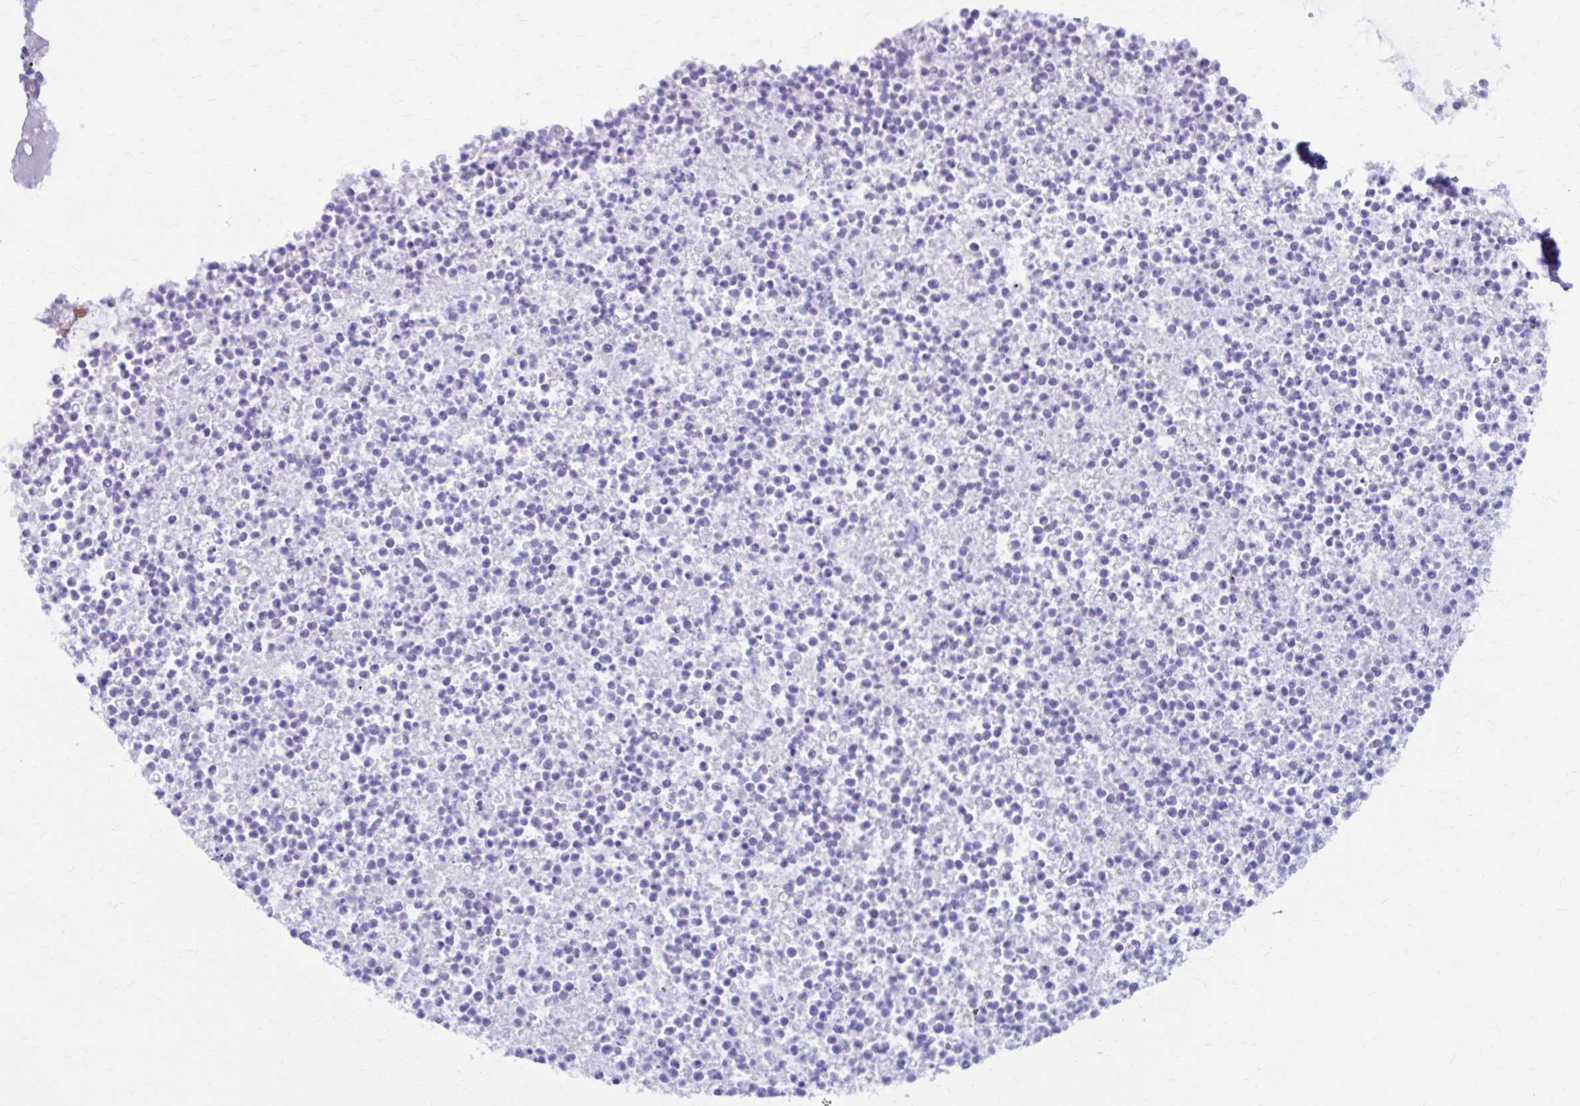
{"staining": {"intensity": "negative", "quantity": "none", "location": "none"}, "tissue": "bronchus", "cell_type": "Respiratory epithelial cells", "image_type": "normal", "snomed": [{"axis": "morphology", "description": "Normal tissue, NOS"}, {"axis": "topography", "description": "Cartilage tissue"}, {"axis": "topography", "description": "Bronchus"}], "caption": "The photomicrograph displays no significant expression in respiratory epithelial cells of bronchus. The staining is performed using DAB brown chromogen with nuclei counter-stained in using hematoxylin.", "gene": "NSG2", "patient": {"sex": "male", "age": 56}}